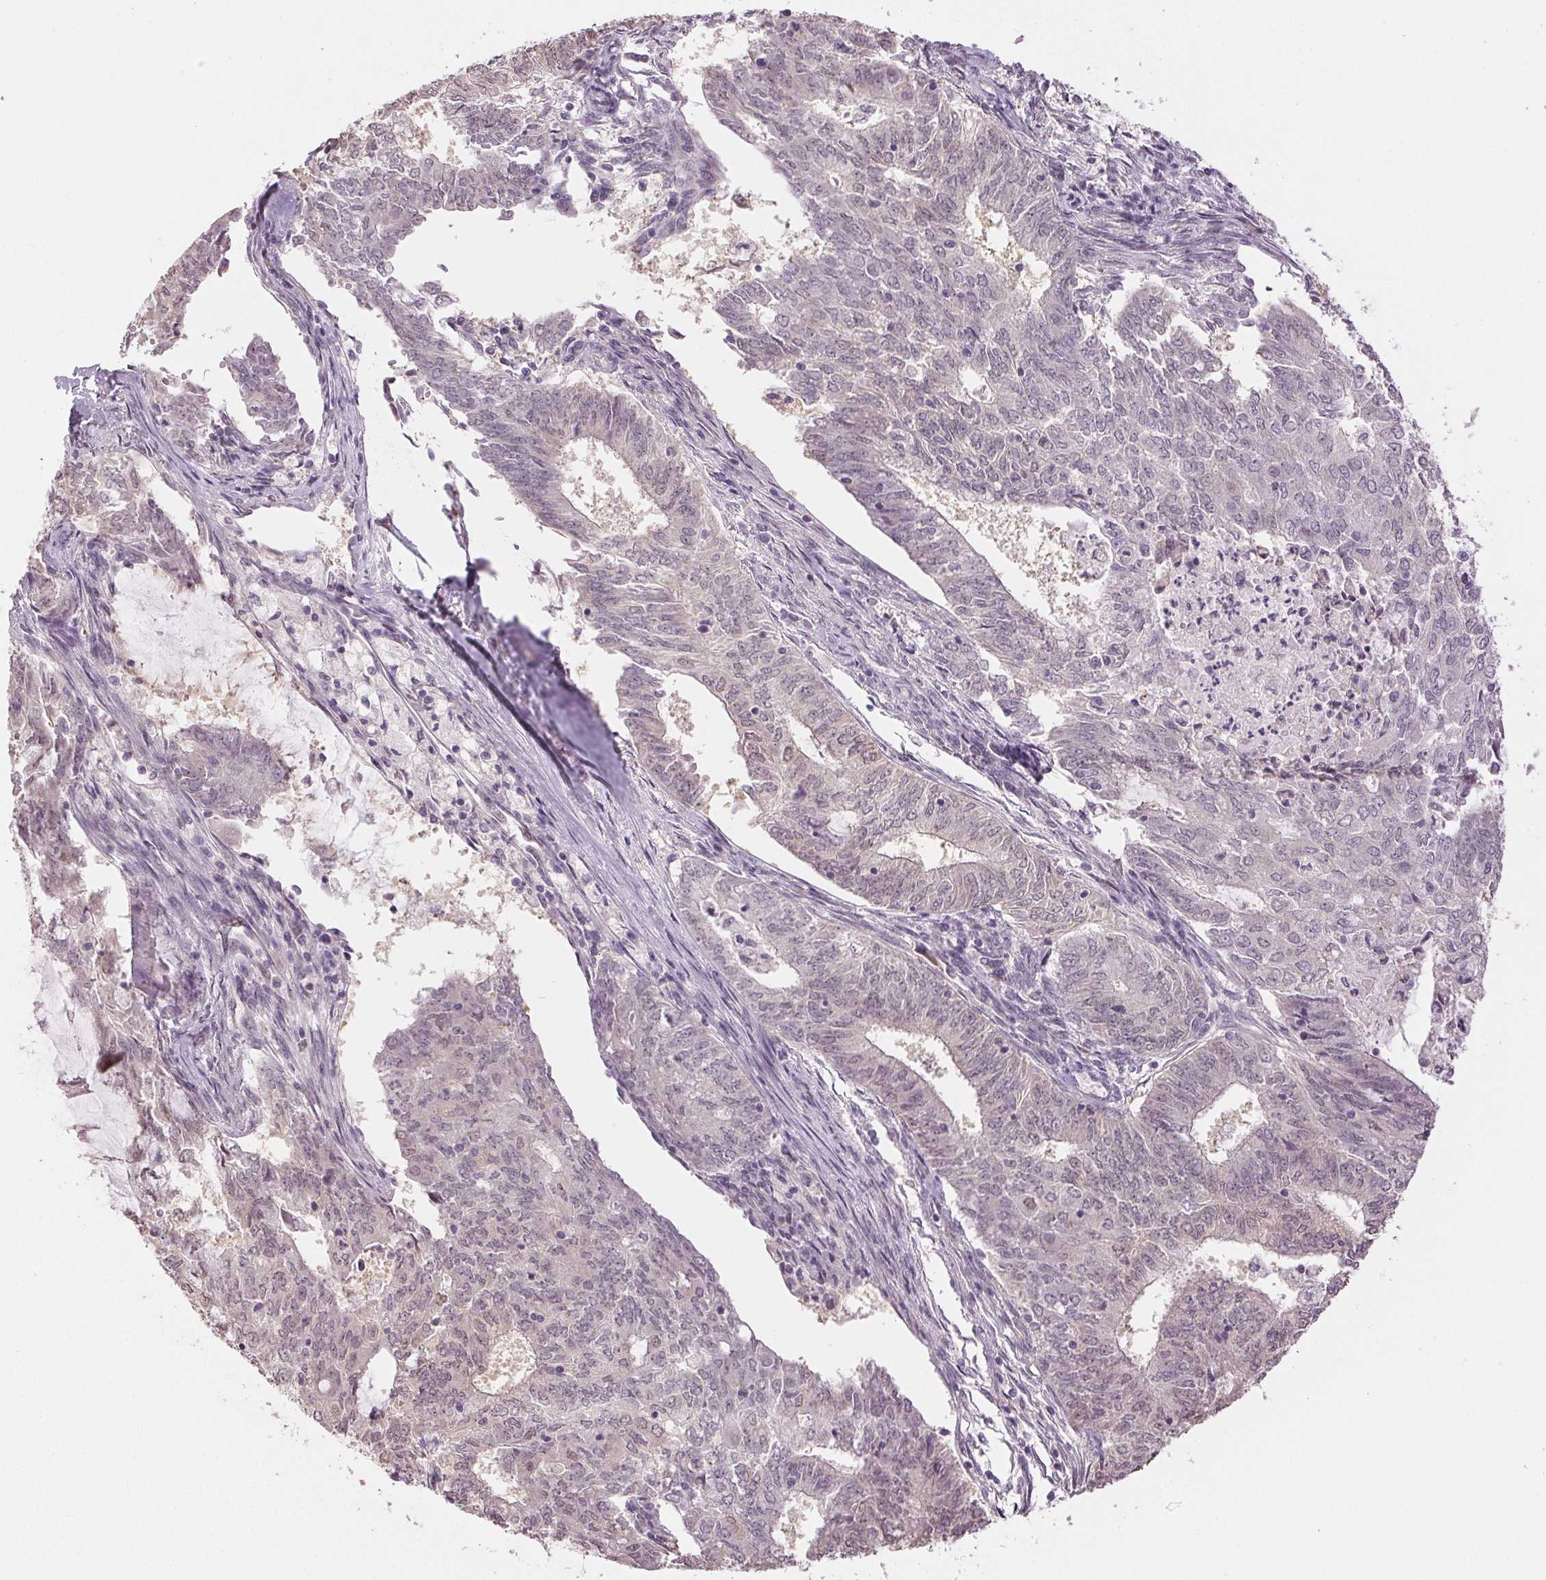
{"staining": {"intensity": "negative", "quantity": "none", "location": "none"}, "tissue": "endometrial cancer", "cell_type": "Tumor cells", "image_type": "cancer", "snomed": [{"axis": "morphology", "description": "Adenocarcinoma, NOS"}, {"axis": "topography", "description": "Endometrium"}], "caption": "Tumor cells show no significant protein expression in endometrial cancer.", "gene": "PLCB1", "patient": {"sex": "female", "age": 62}}